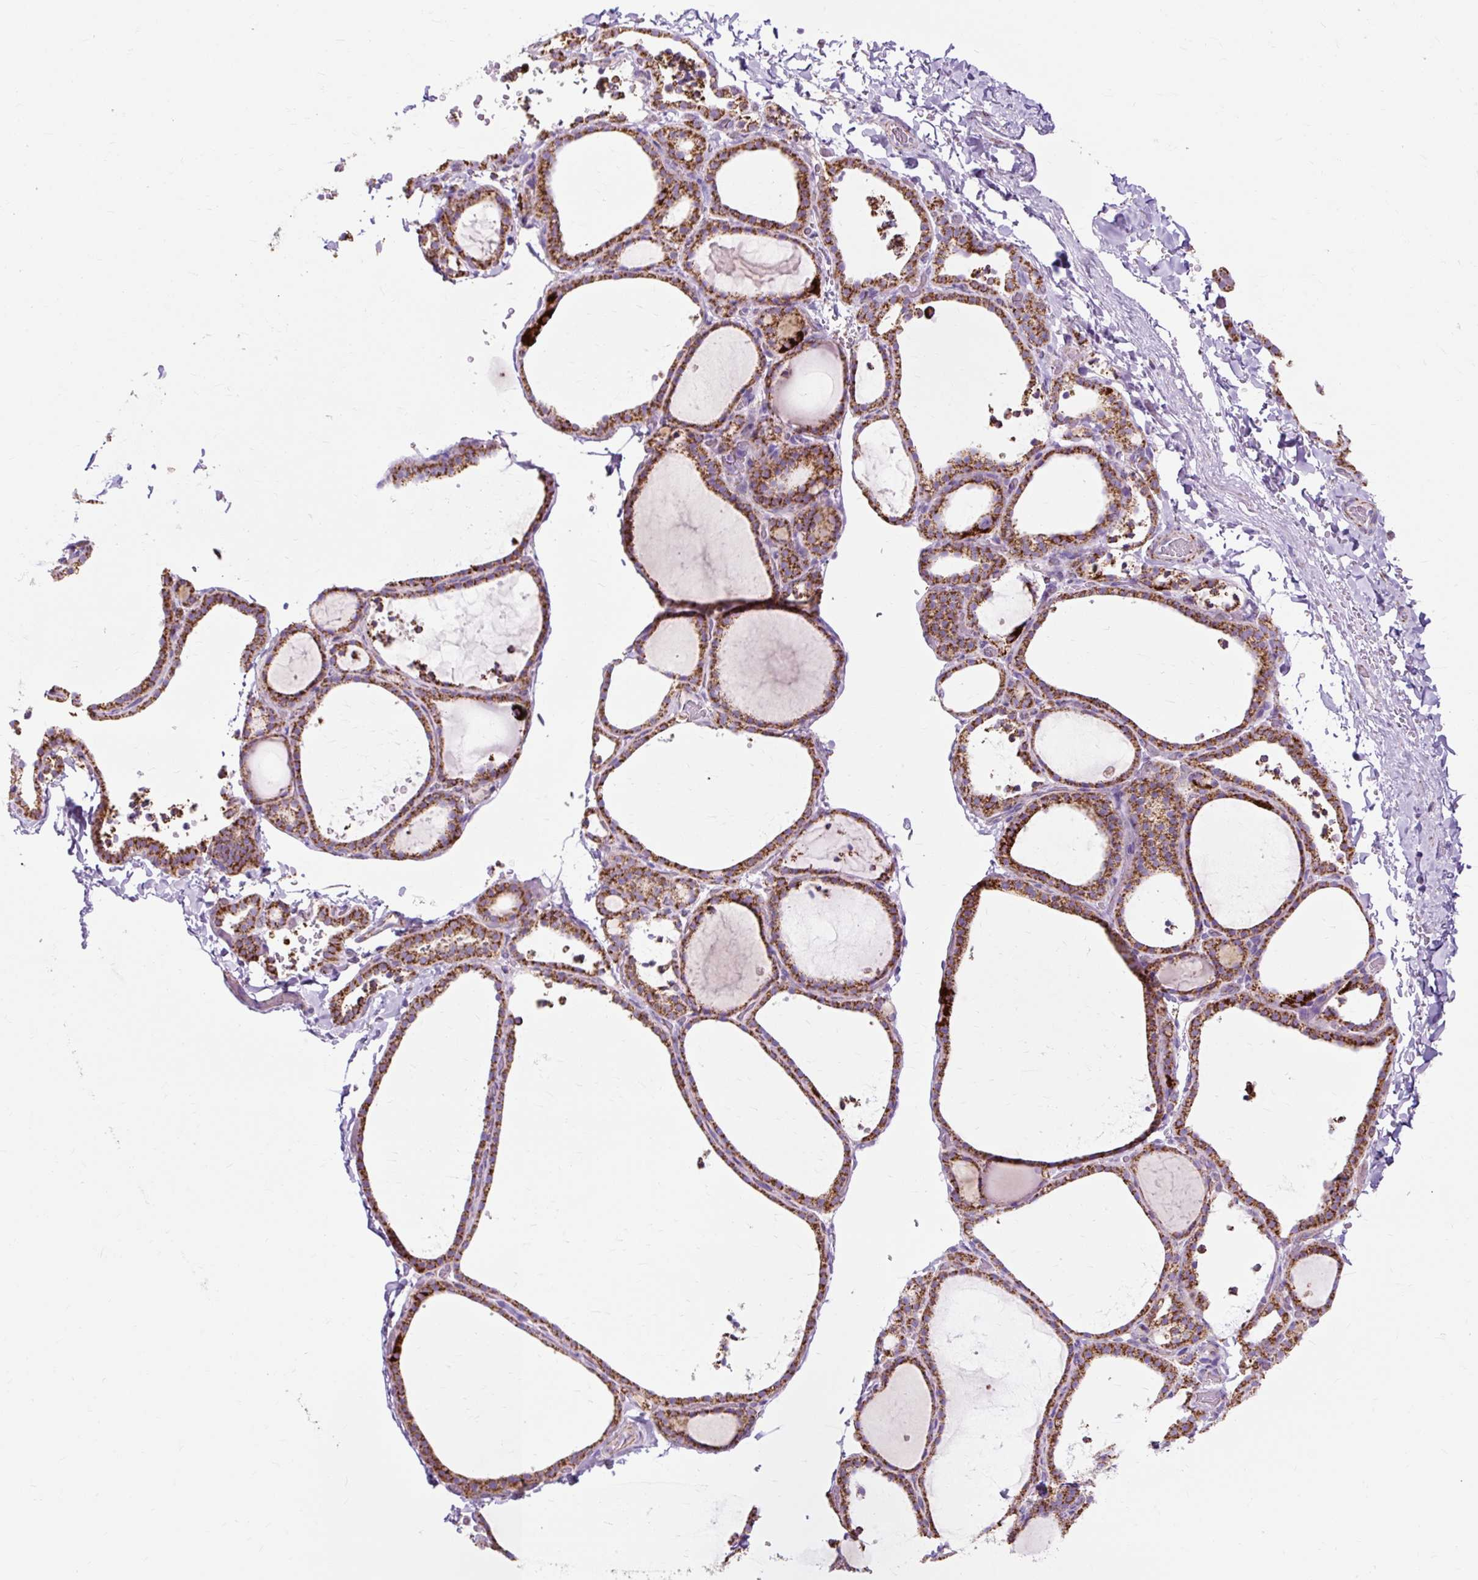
{"staining": {"intensity": "strong", "quantity": ">75%", "location": "cytoplasmic/membranous"}, "tissue": "thyroid gland", "cell_type": "Glandular cells", "image_type": "normal", "snomed": [{"axis": "morphology", "description": "Normal tissue, NOS"}, {"axis": "topography", "description": "Thyroid gland"}], "caption": "DAB immunohistochemical staining of normal human thyroid gland exhibits strong cytoplasmic/membranous protein expression in approximately >75% of glandular cells. (DAB (3,3'-diaminobenzidine) = brown stain, brightfield microscopy at high magnification).", "gene": "DLAT", "patient": {"sex": "female", "age": 22}}